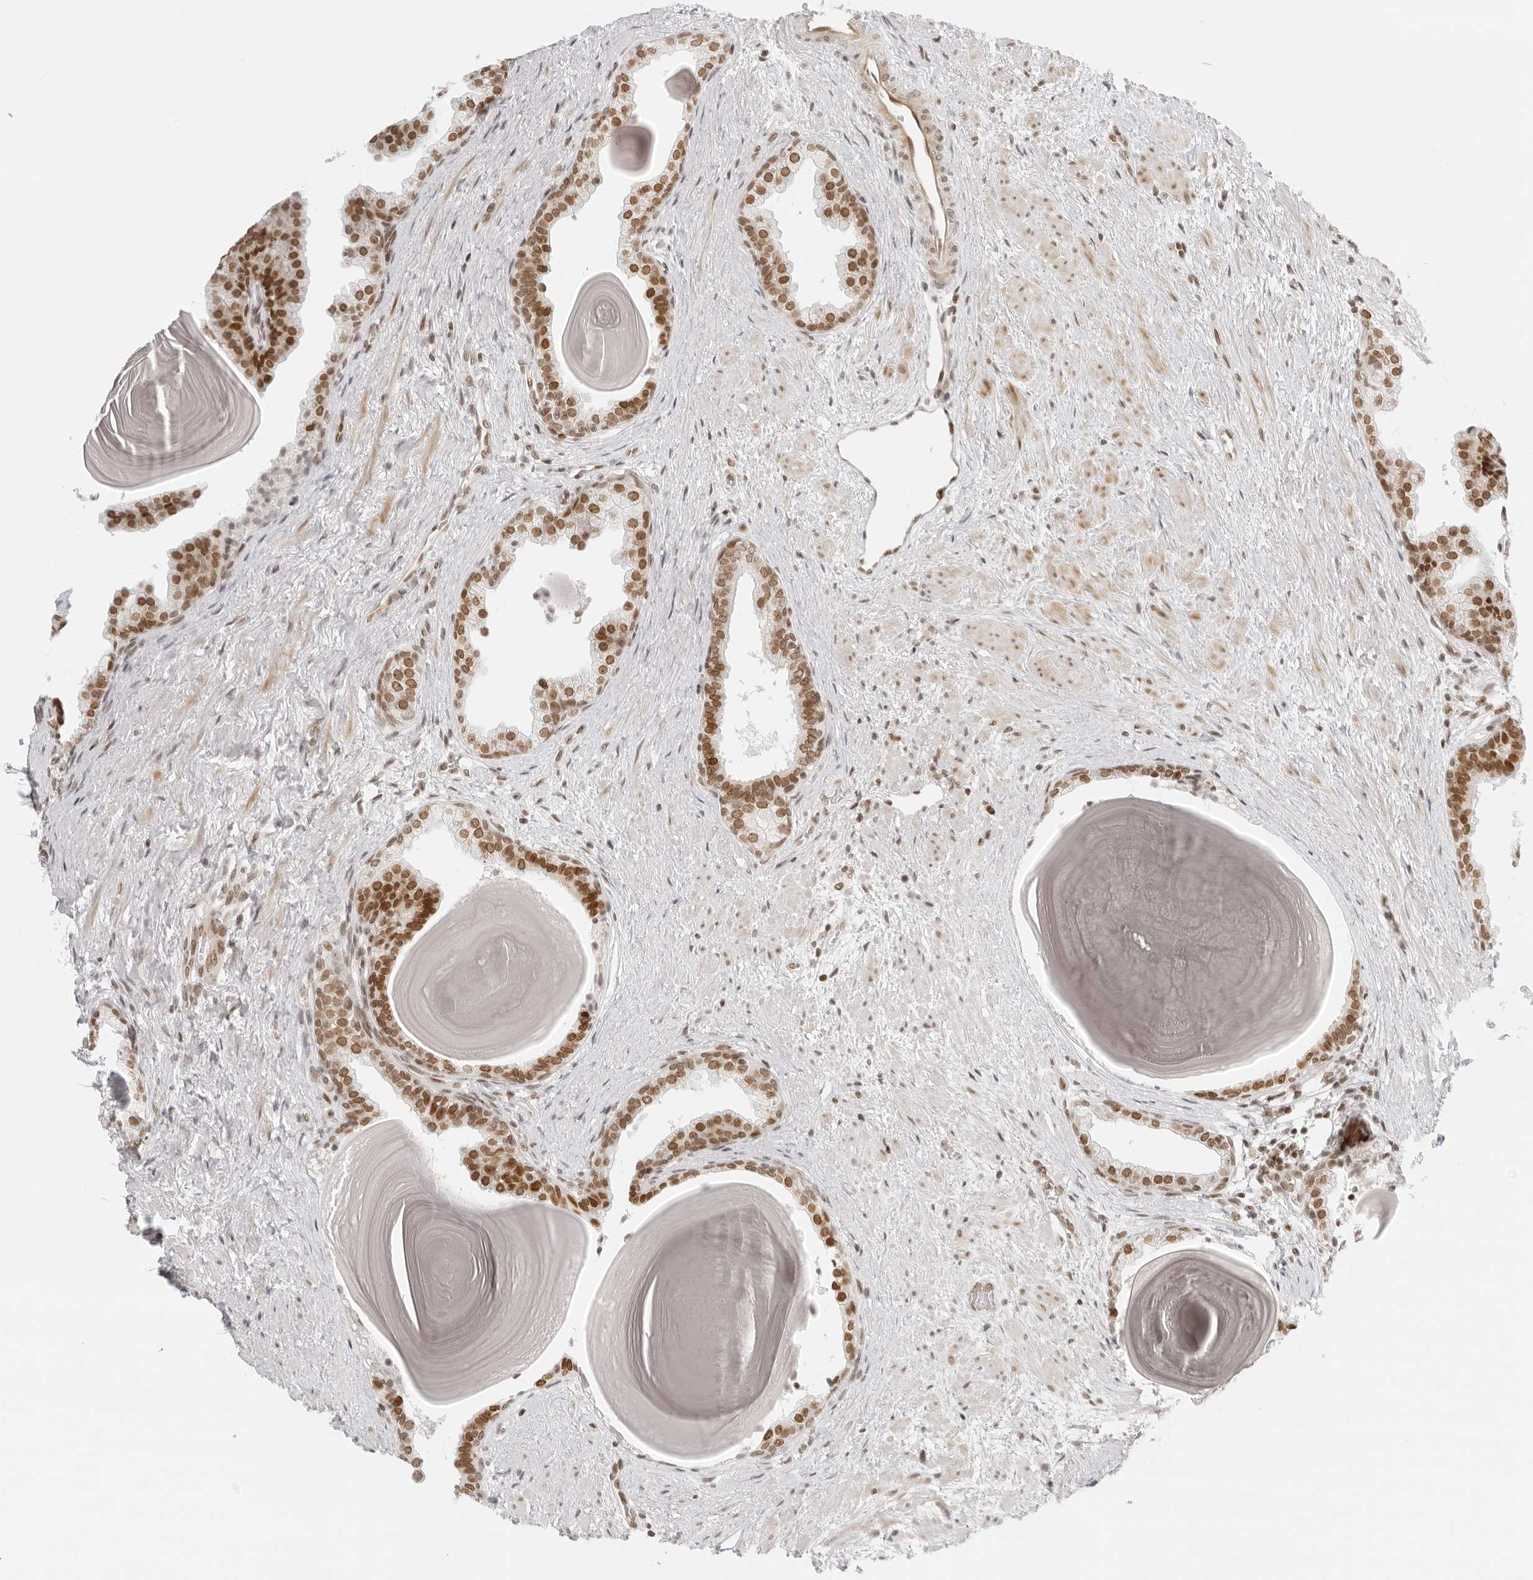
{"staining": {"intensity": "moderate", "quantity": ">75%", "location": "nuclear"}, "tissue": "prostate", "cell_type": "Glandular cells", "image_type": "normal", "snomed": [{"axis": "morphology", "description": "Normal tissue, NOS"}, {"axis": "topography", "description": "Prostate"}], "caption": "IHC micrograph of unremarkable prostate: human prostate stained using immunohistochemistry reveals medium levels of moderate protein expression localized specifically in the nuclear of glandular cells, appearing as a nuclear brown color.", "gene": "RCC1", "patient": {"sex": "male", "age": 48}}